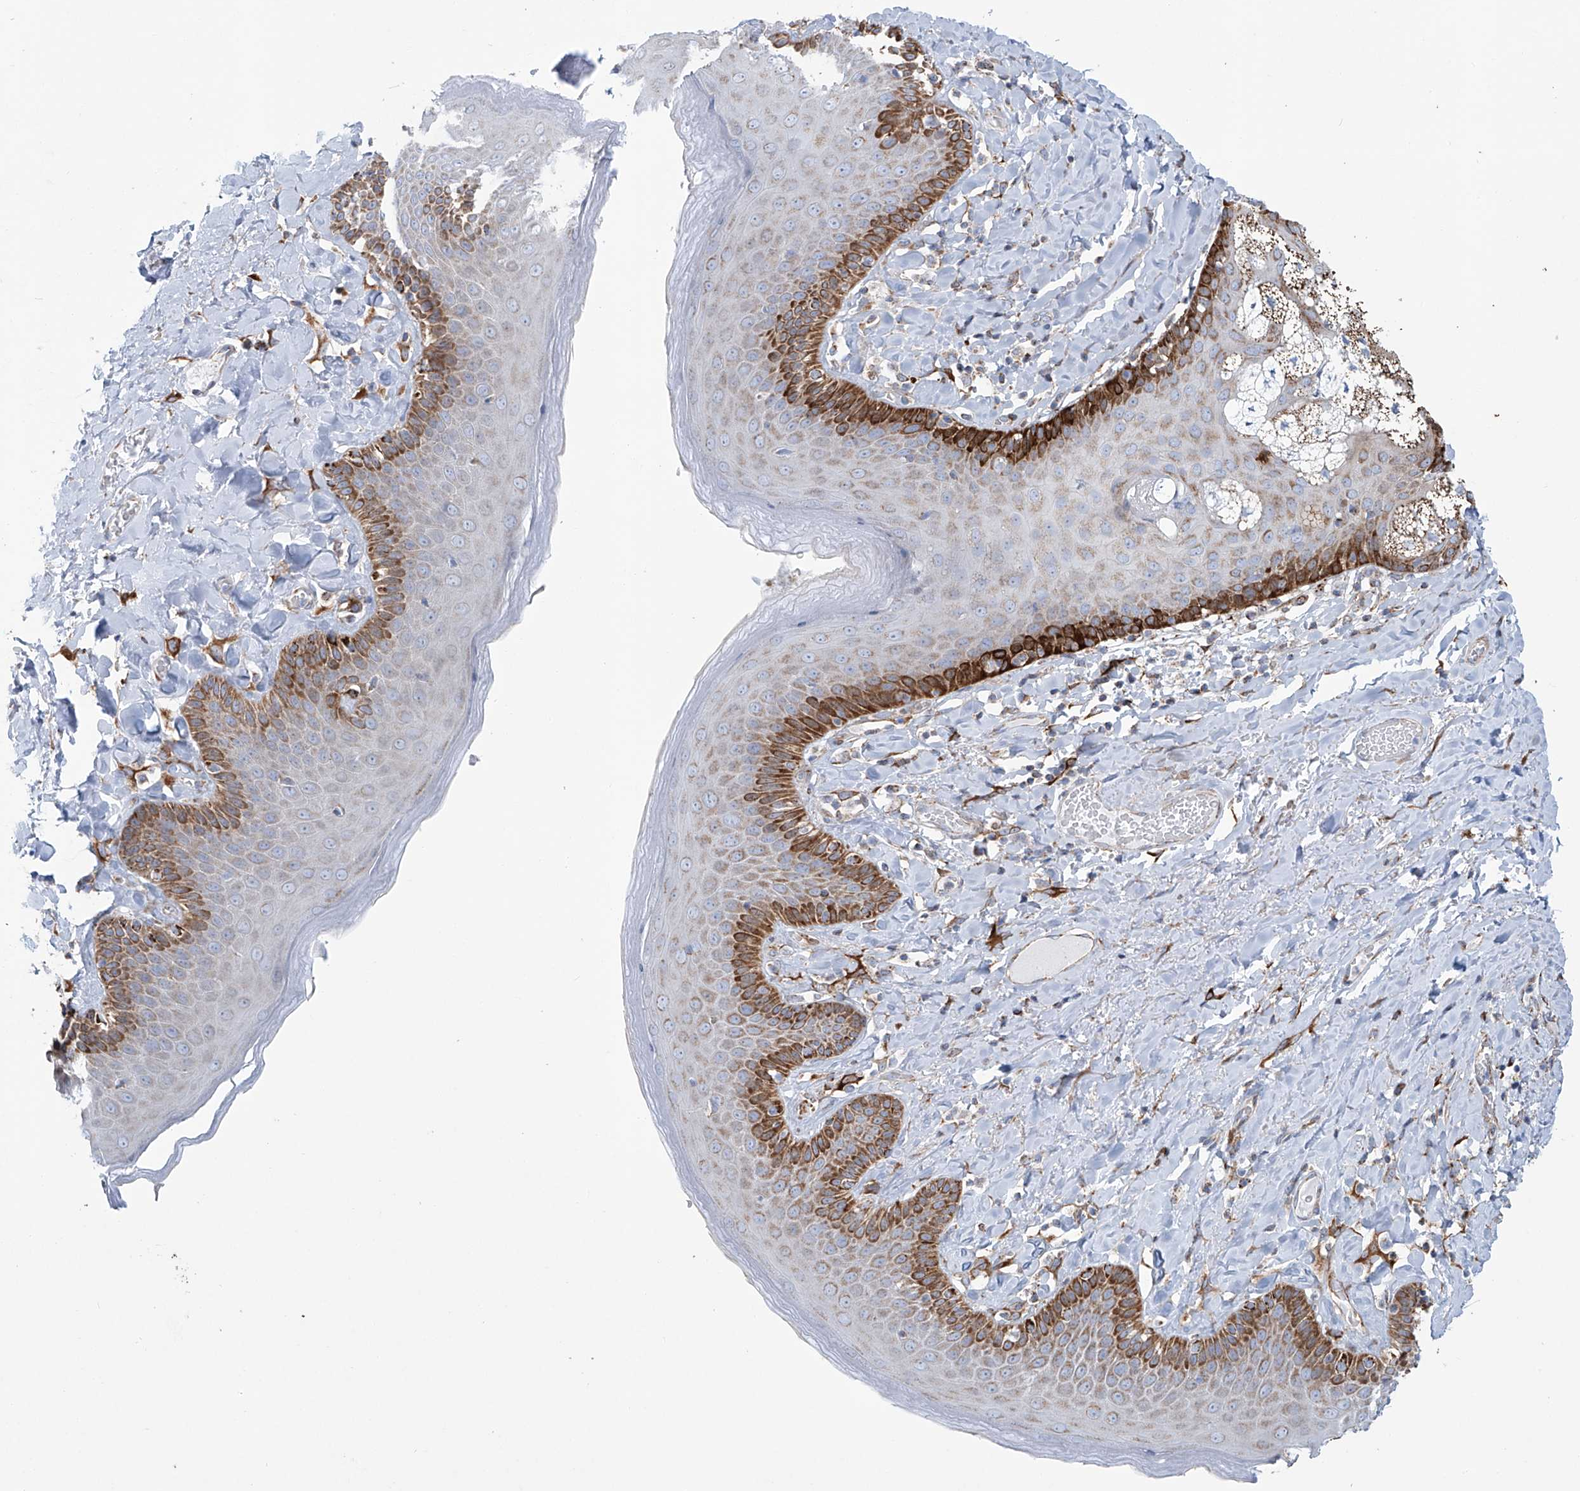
{"staining": {"intensity": "strong", "quantity": "25%-75%", "location": "cytoplasmic/membranous"}, "tissue": "skin", "cell_type": "Epidermal cells", "image_type": "normal", "snomed": [{"axis": "morphology", "description": "Normal tissue, NOS"}, {"axis": "topography", "description": "Anal"}], "caption": "Strong cytoplasmic/membranous protein staining is seen in about 25%-75% of epidermal cells in skin.", "gene": "ALDH6A1", "patient": {"sex": "male", "age": 69}}